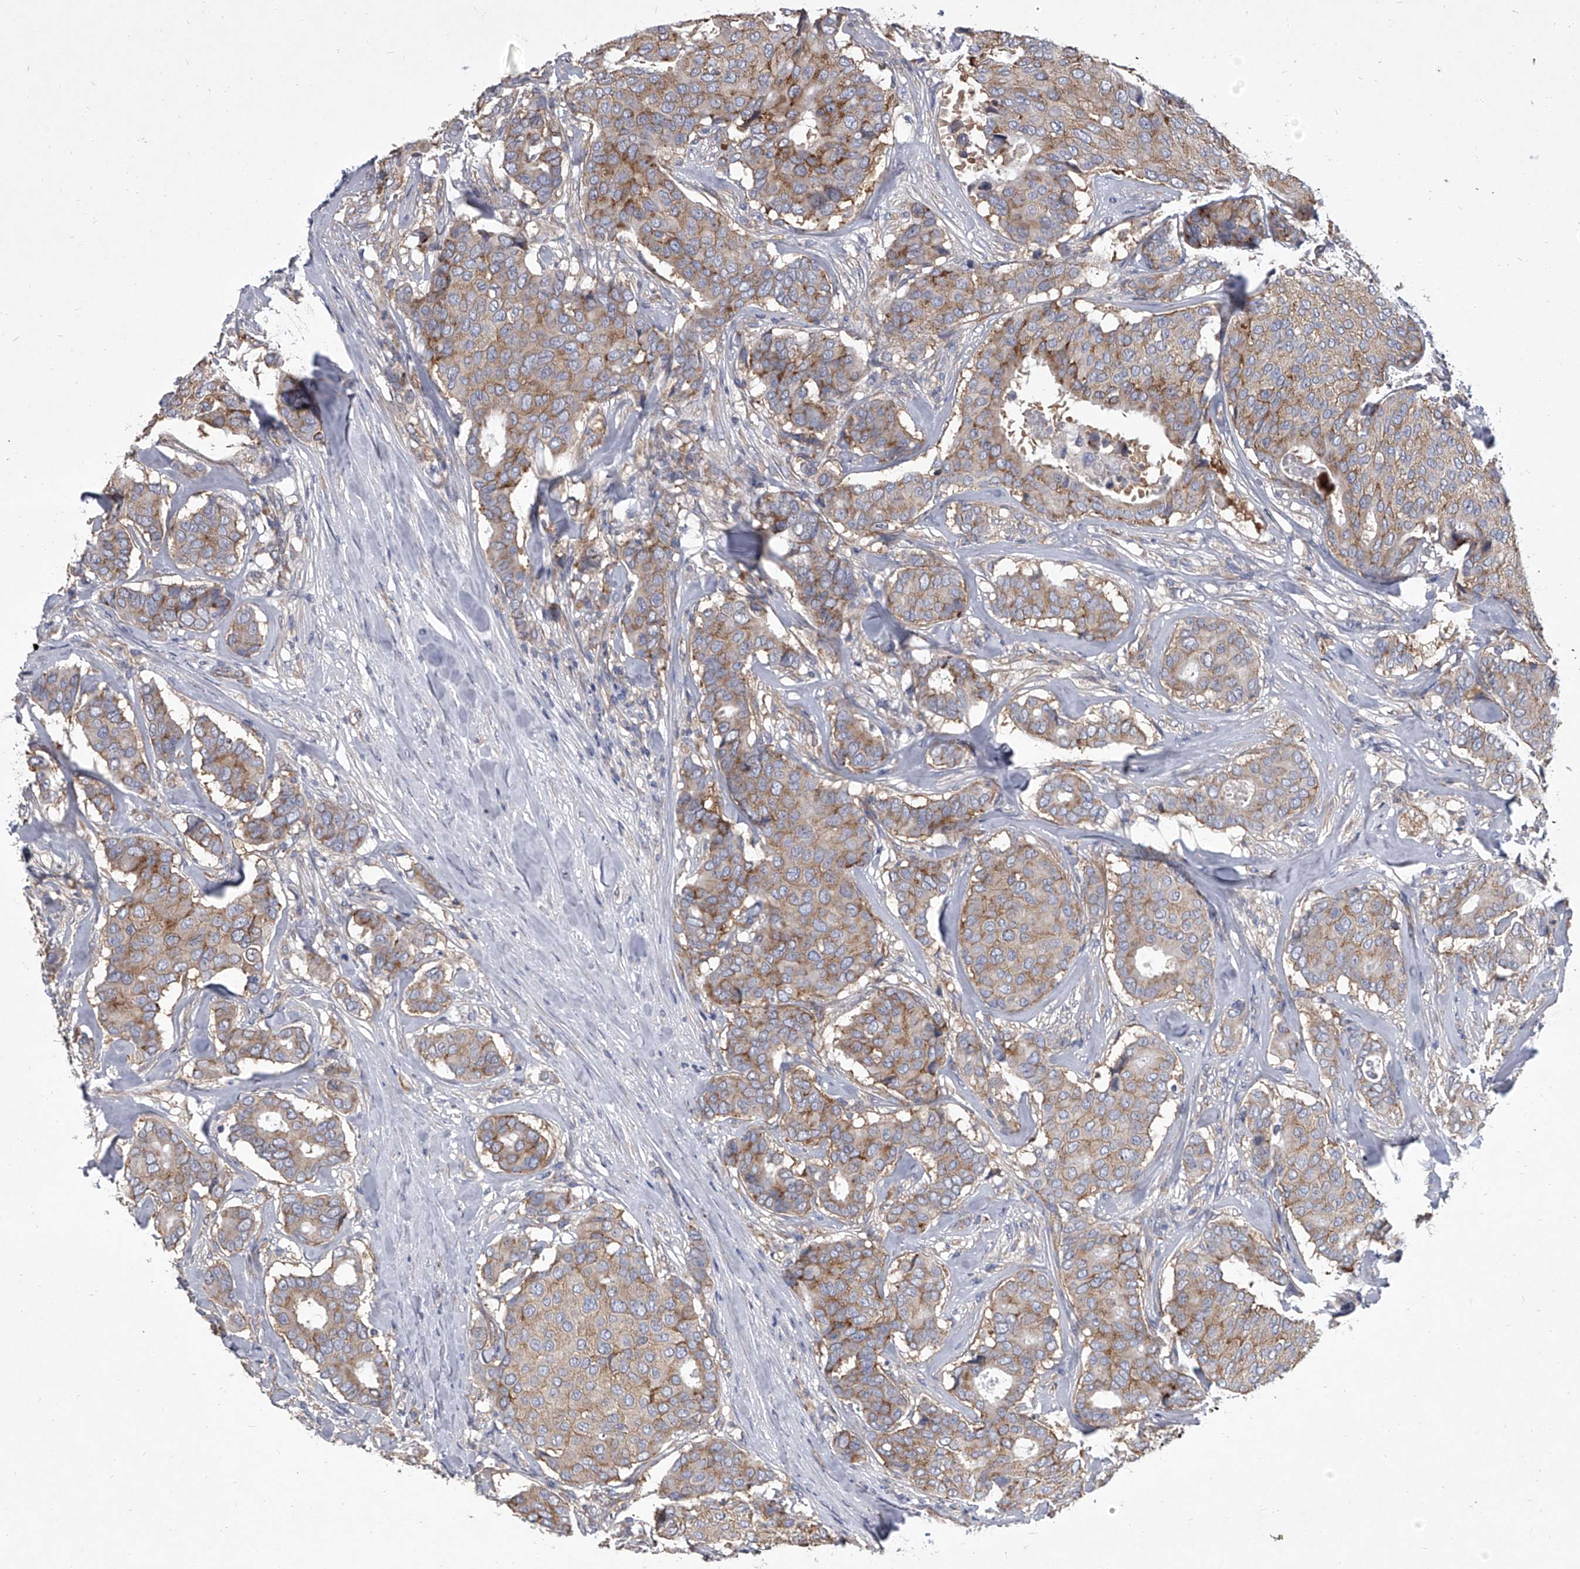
{"staining": {"intensity": "moderate", "quantity": "25%-75%", "location": "cytoplasmic/membranous"}, "tissue": "breast cancer", "cell_type": "Tumor cells", "image_type": "cancer", "snomed": [{"axis": "morphology", "description": "Duct carcinoma"}, {"axis": "topography", "description": "Breast"}], "caption": "An immunohistochemistry image of neoplastic tissue is shown. Protein staining in brown shows moderate cytoplasmic/membranous positivity in infiltrating ductal carcinoma (breast) within tumor cells.", "gene": "EIF2S2", "patient": {"sex": "female", "age": 75}}